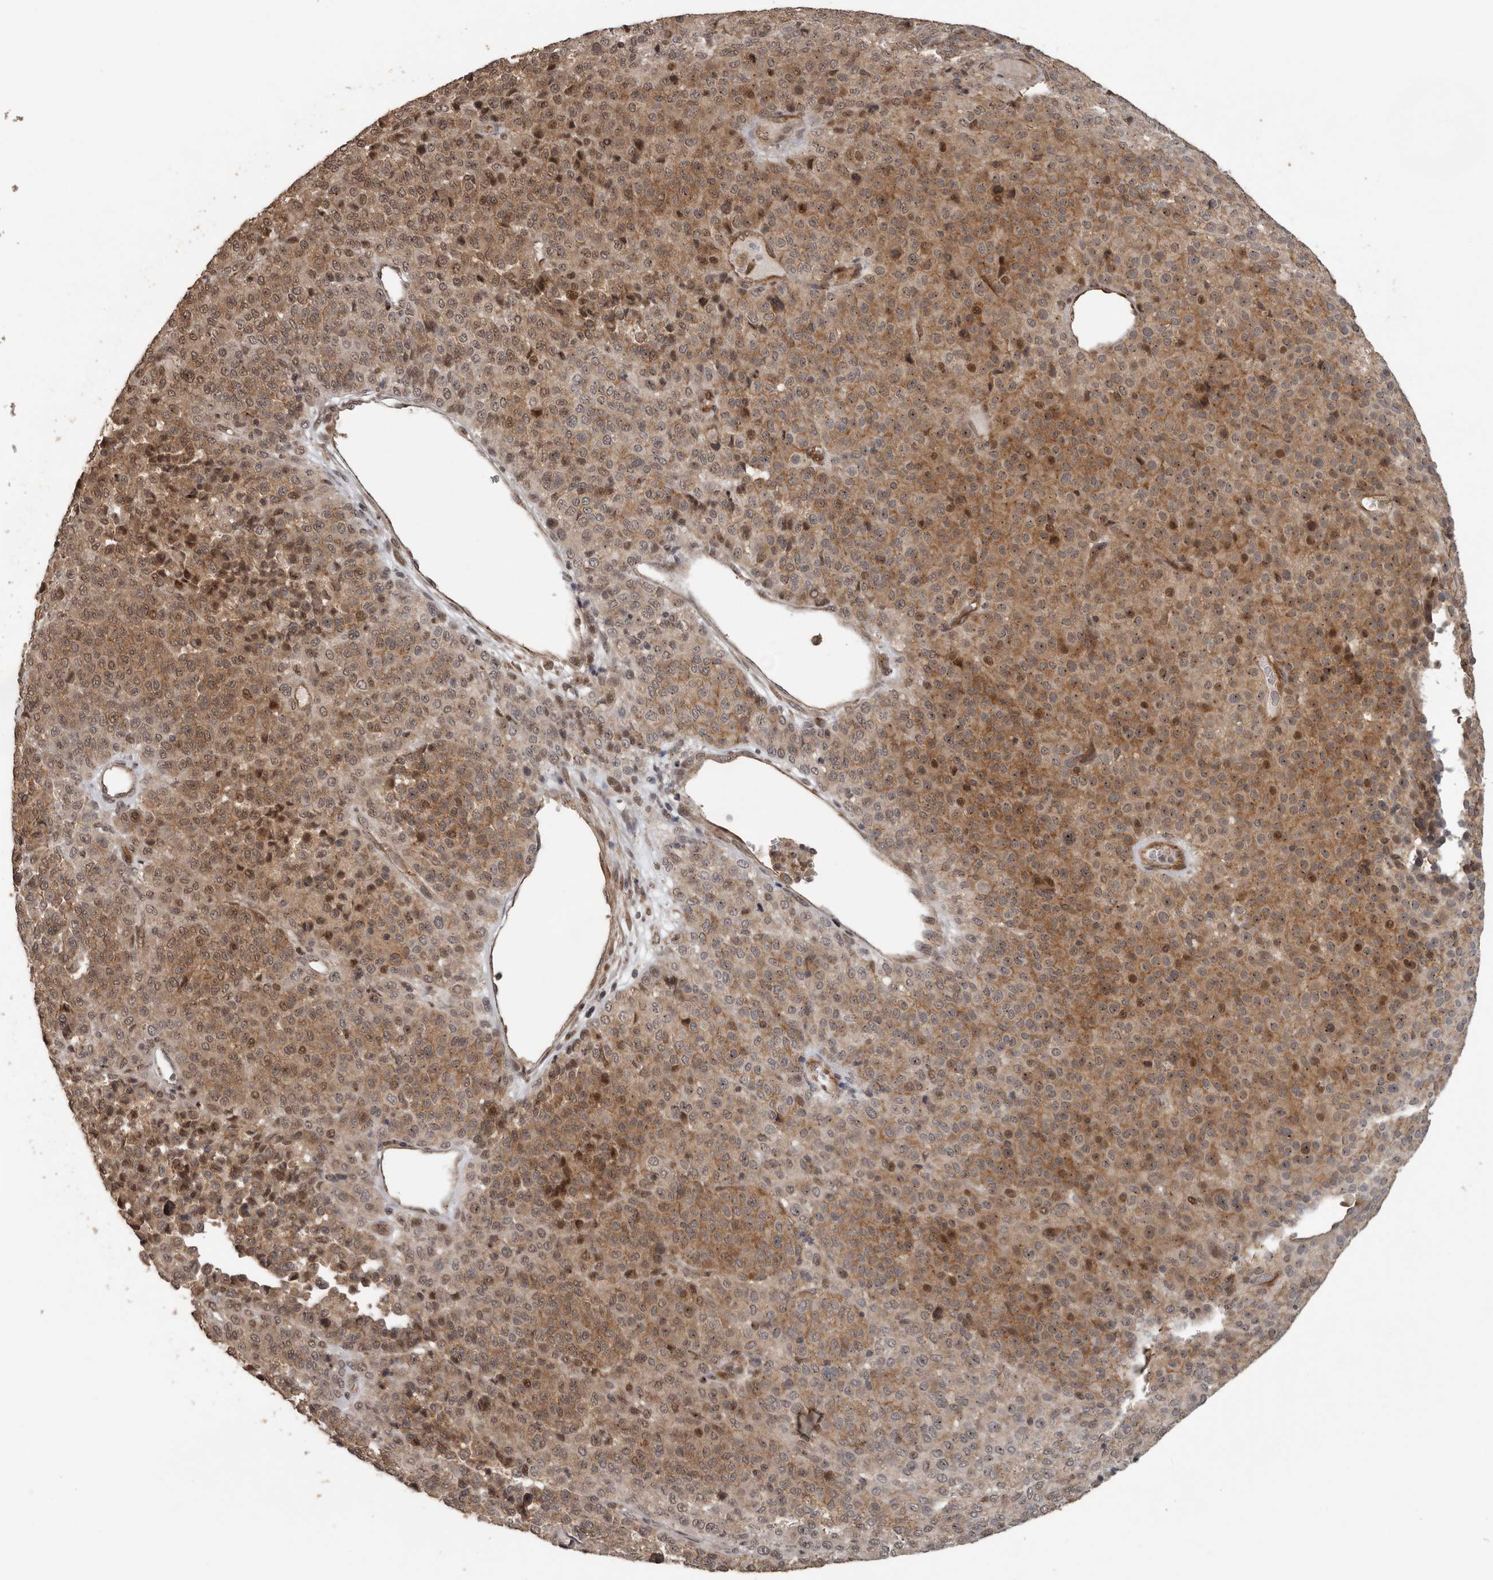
{"staining": {"intensity": "moderate", "quantity": ">75%", "location": "cytoplasmic/membranous"}, "tissue": "melanoma", "cell_type": "Tumor cells", "image_type": "cancer", "snomed": [{"axis": "morphology", "description": "Malignant melanoma, Metastatic site"}, {"axis": "topography", "description": "Pancreas"}], "caption": "There is medium levels of moderate cytoplasmic/membranous staining in tumor cells of melanoma, as demonstrated by immunohistochemical staining (brown color).", "gene": "CEP350", "patient": {"sex": "female", "age": 30}}